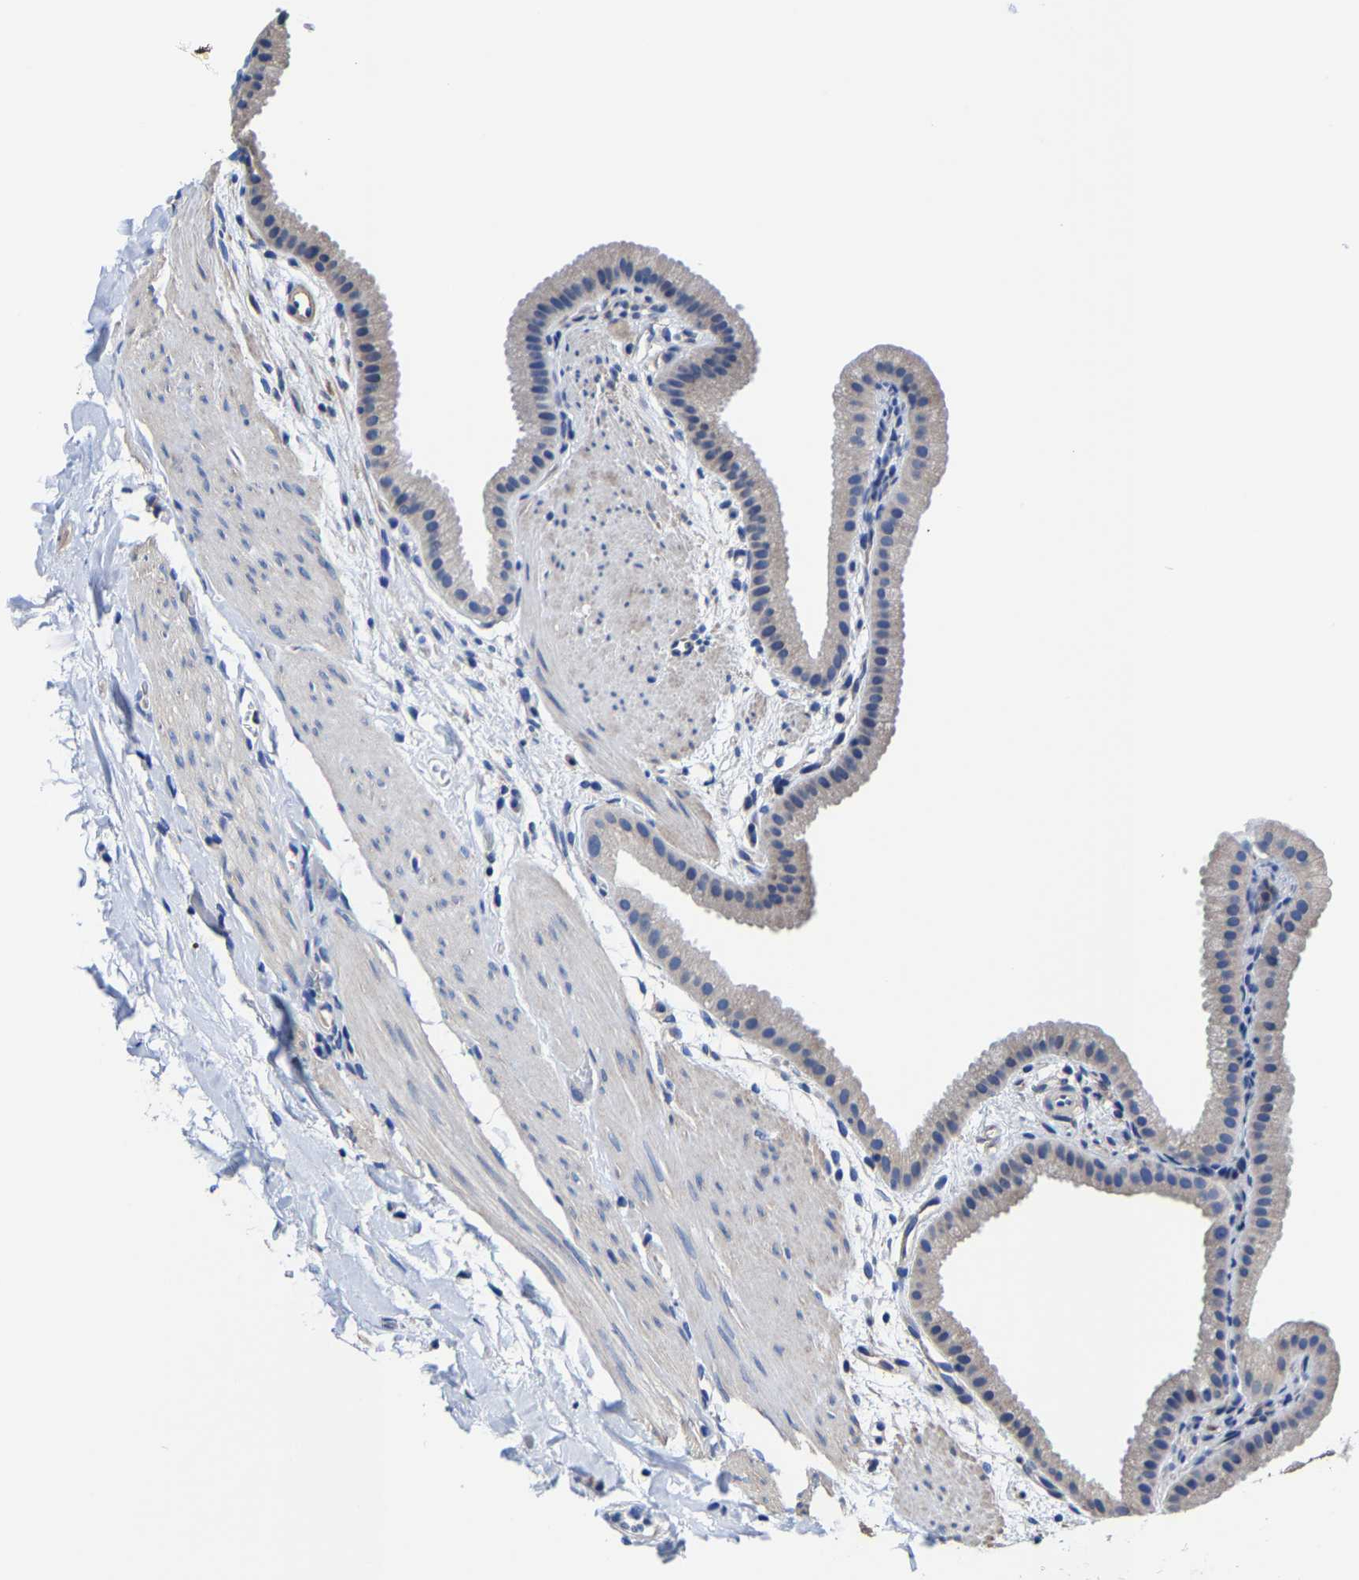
{"staining": {"intensity": "negative", "quantity": "none", "location": "none"}, "tissue": "gallbladder", "cell_type": "Glandular cells", "image_type": "normal", "snomed": [{"axis": "morphology", "description": "Normal tissue, NOS"}, {"axis": "topography", "description": "Gallbladder"}], "caption": "A high-resolution histopathology image shows IHC staining of benign gallbladder, which exhibits no significant staining in glandular cells.", "gene": "SRPK2", "patient": {"sex": "female", "age": 64}}